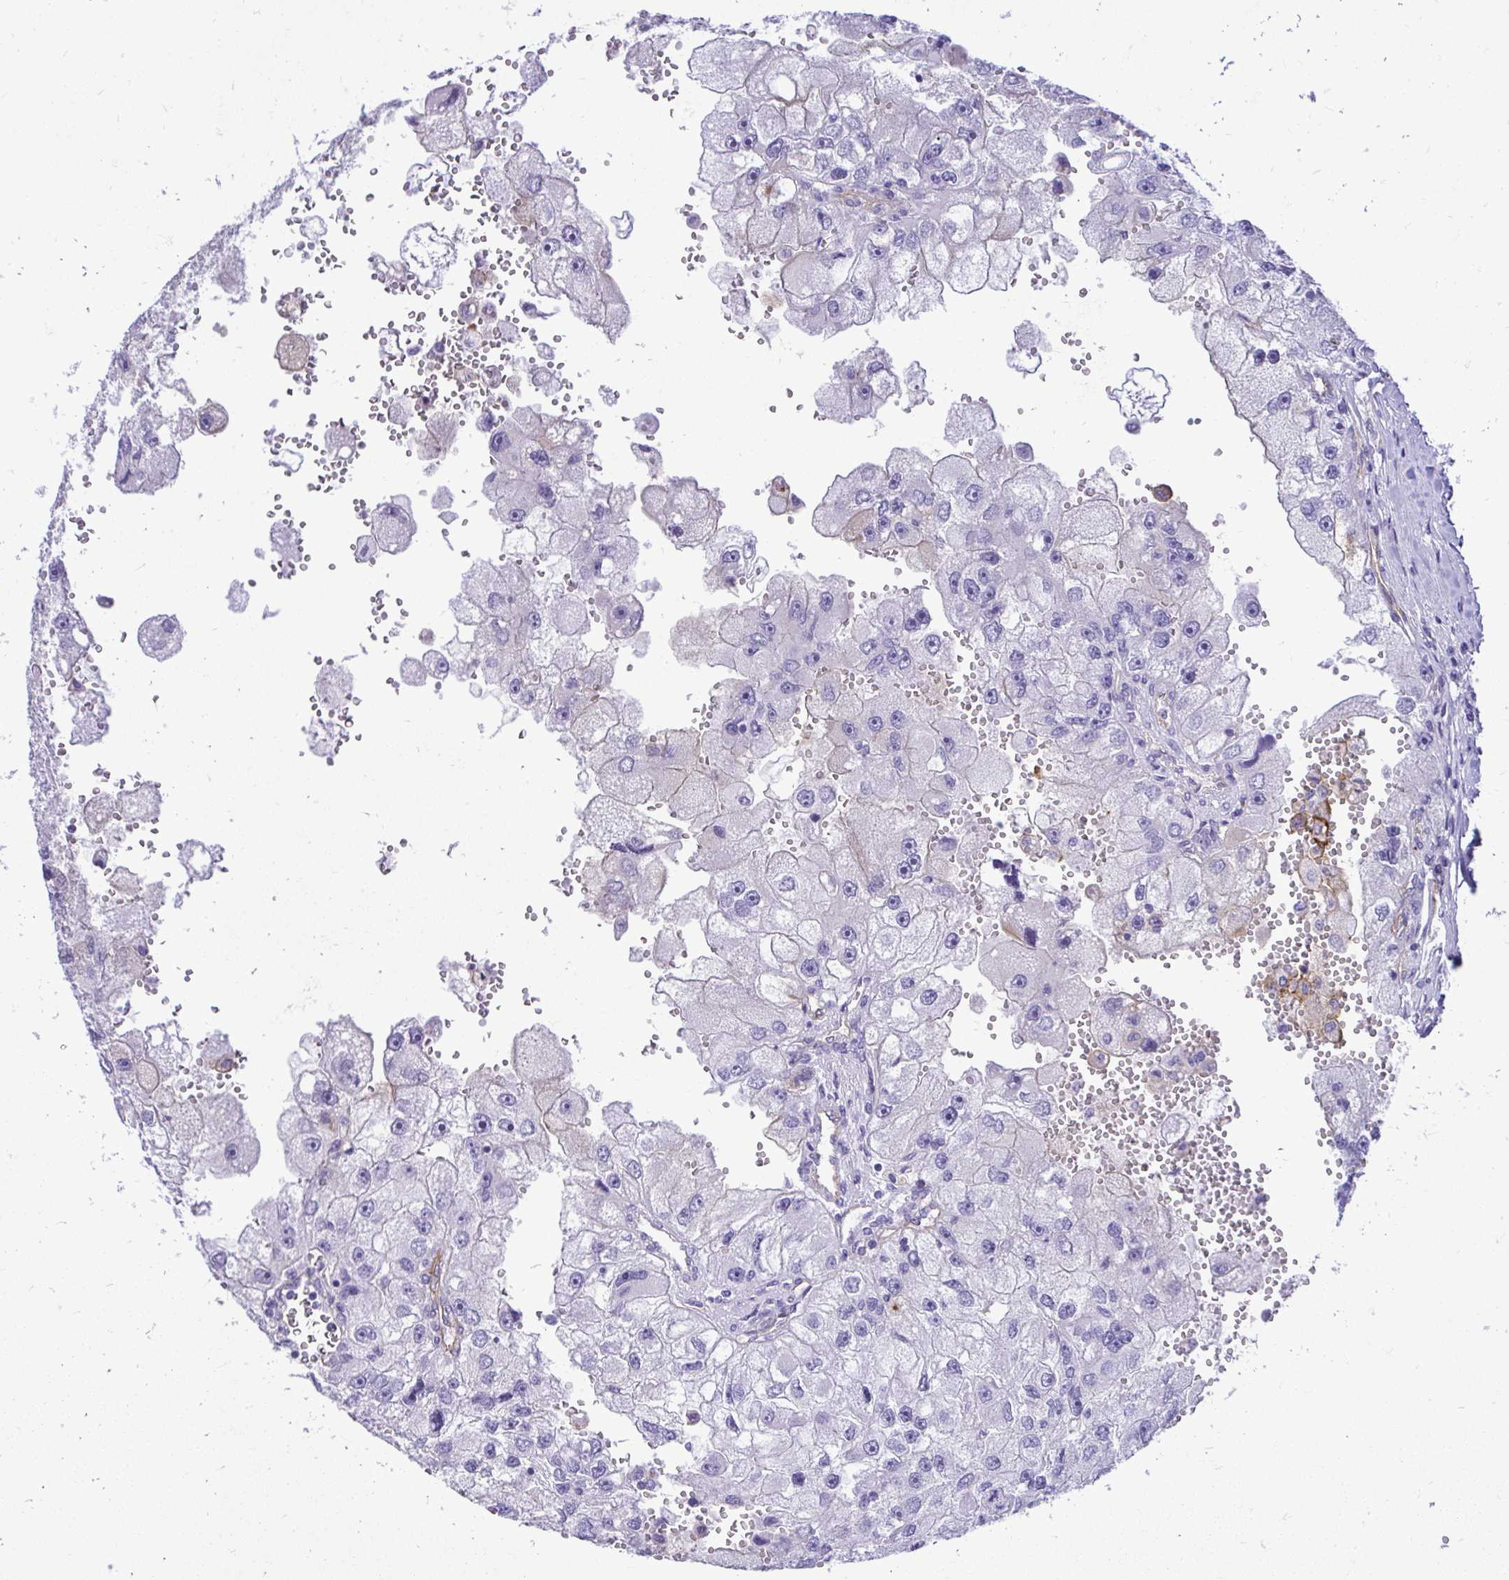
{"staining": {"intensity": "negative", "quantity": "none", "location": "none"}, "tissue": "renal cancer", "cell_type": "Tumor cells", "image_type": "cancer", "snomed": [{"axis": "morphology", "description": "Adenocarcinoma, NOS"}, {"axis": "topography", "description": "Kidney"}], "caption": "Human renal adenocarcinoma stained for a protein using IHC shows no staining in tumor cells.", "gene": "ABCG2", "patient": {"sex": "male", "age": 63}}